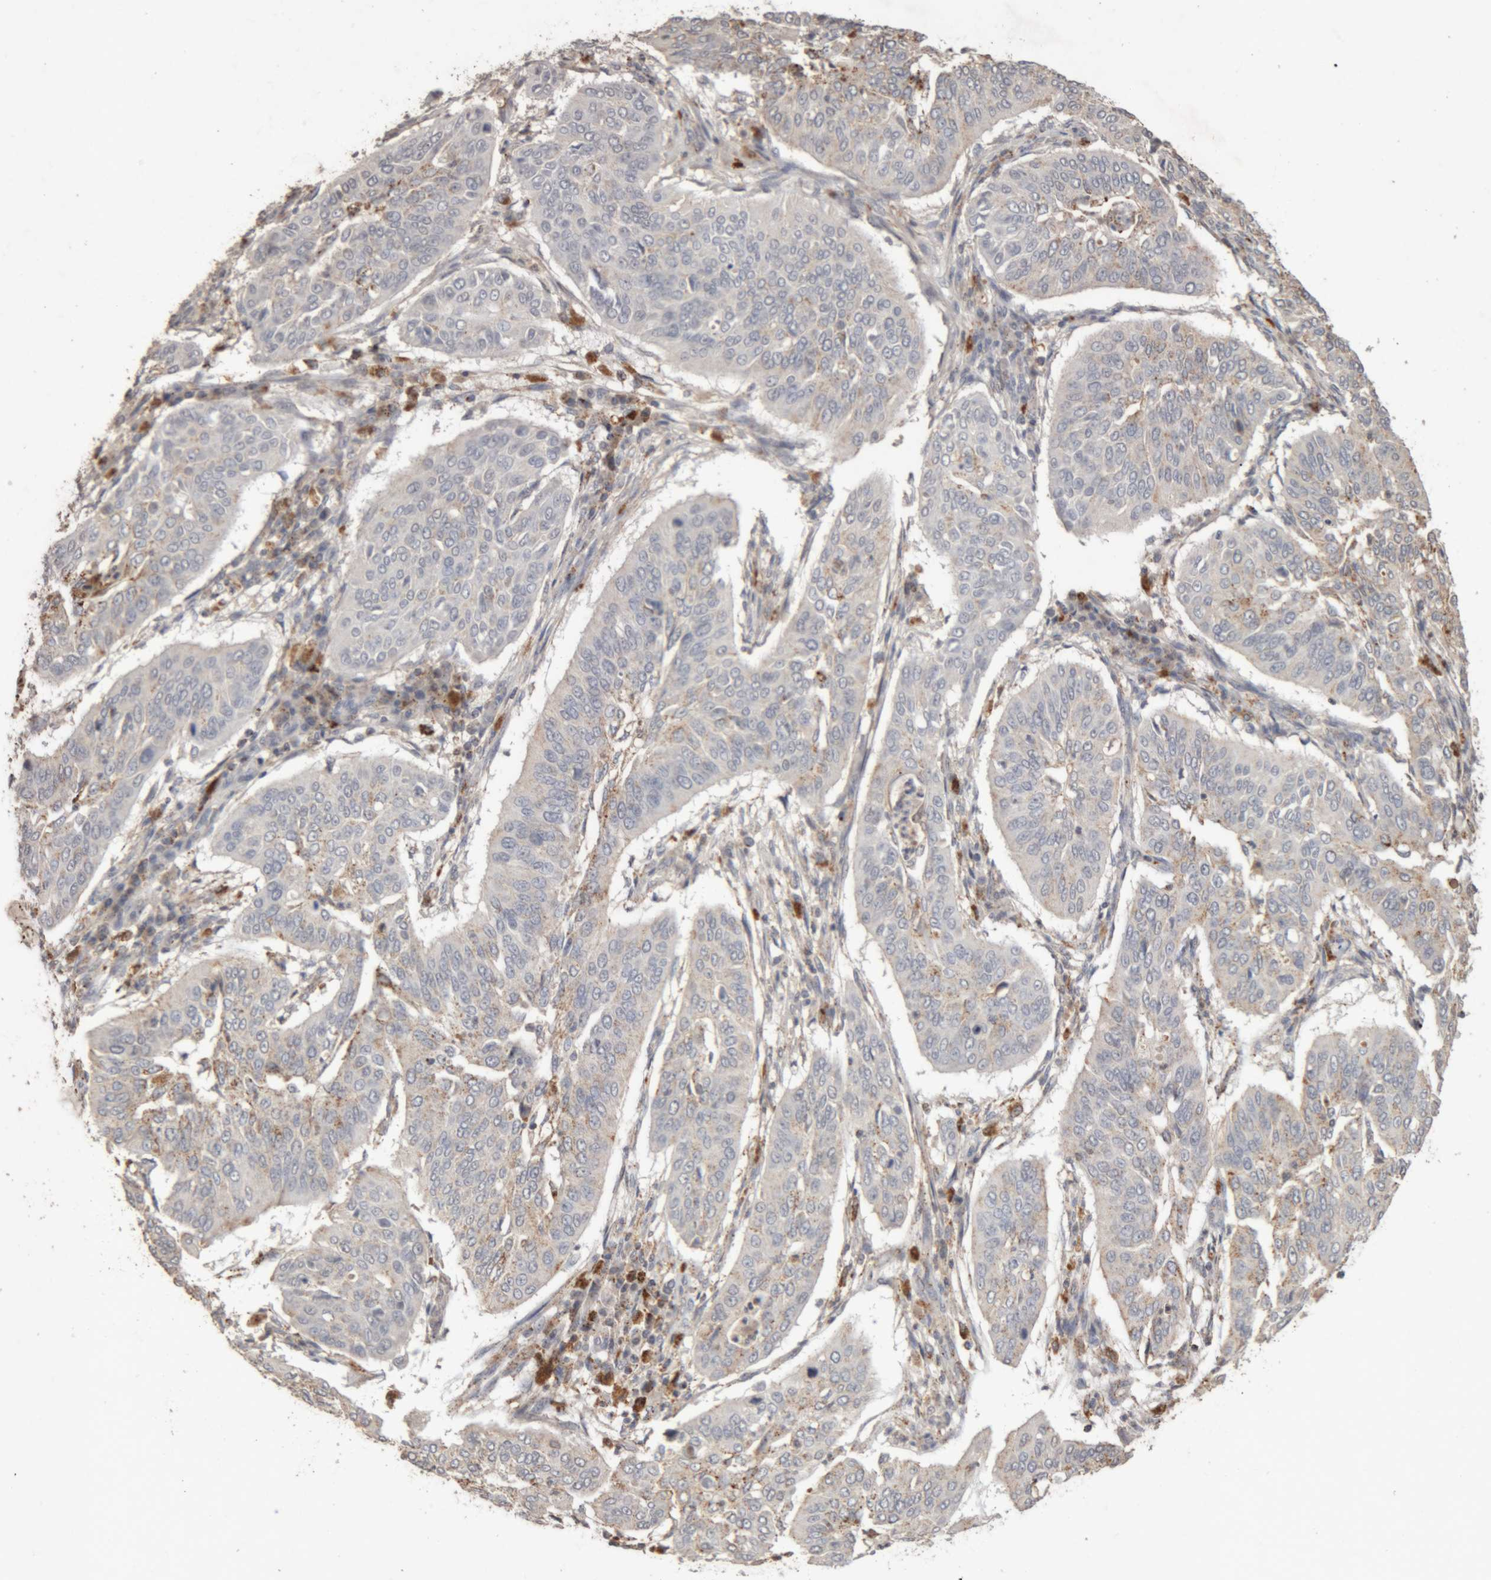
{"staining": {"intensity": "negative", "quantity": "none", "location": "none"}, "tissue": "cervical cancer", "cell_type": "Tumor cells", "image_type": "cancer", "snomed": [{"axis": "morphology", "description": "Normal tissue, NOS"}, {"axis": "morphology", "description": "Squamous cell carcinoma, NOS"}, {"axis": "topography", "description": "Cervix"}], "caption": "The micrograph displays no staining of tumor cells in cervical cancer (squamous cell carcinoma). (DAB (3,3'-diaminobenzidine) immunohistochemistry visualized using brightfield microscopy, high magnification).", "gene": "ARSA", "patient": {"sex": "female", "age": 39}}